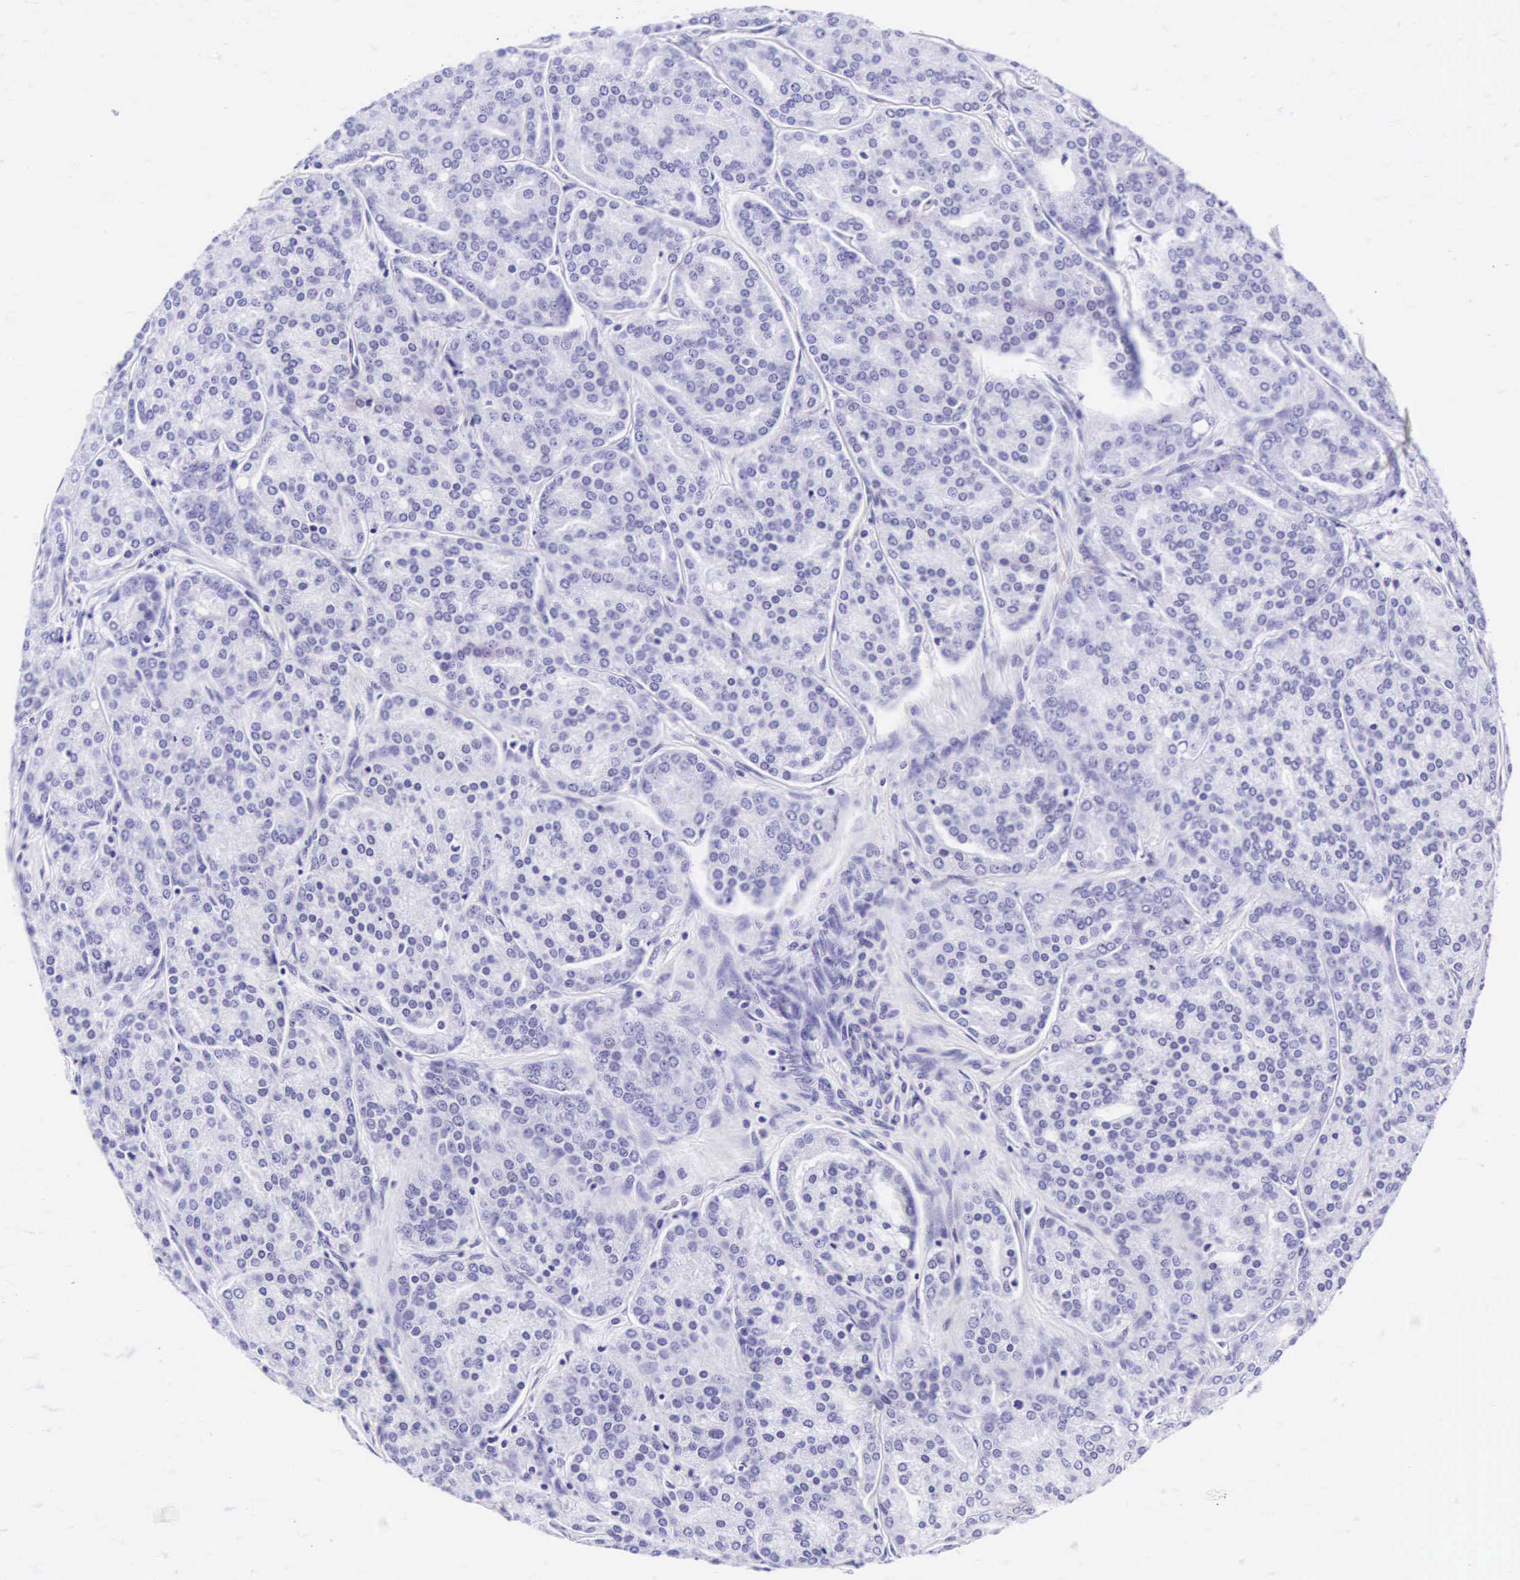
{"staining": {"intensity": "negative", "quantity": "none", "location": "none"}, "tissue": "prostate cancer", "cell_type": "Tumor cells", "image_type": "cancer", "snomed": [{"axis": "morphology", "description": "Adenocarcinoma, High grade"}, {"axis": "topography", "description": "Prostate"}], "caption": "High magnification brightfield microscopy of prostate cancer stained with DAB (3,3'-diaminobenzidine) (brown) and counterstained with hematoxylin (blue): tumor cells show no significant staining.", "gene": "CD1A", "patient": {"sex": "male", "age": 64}}